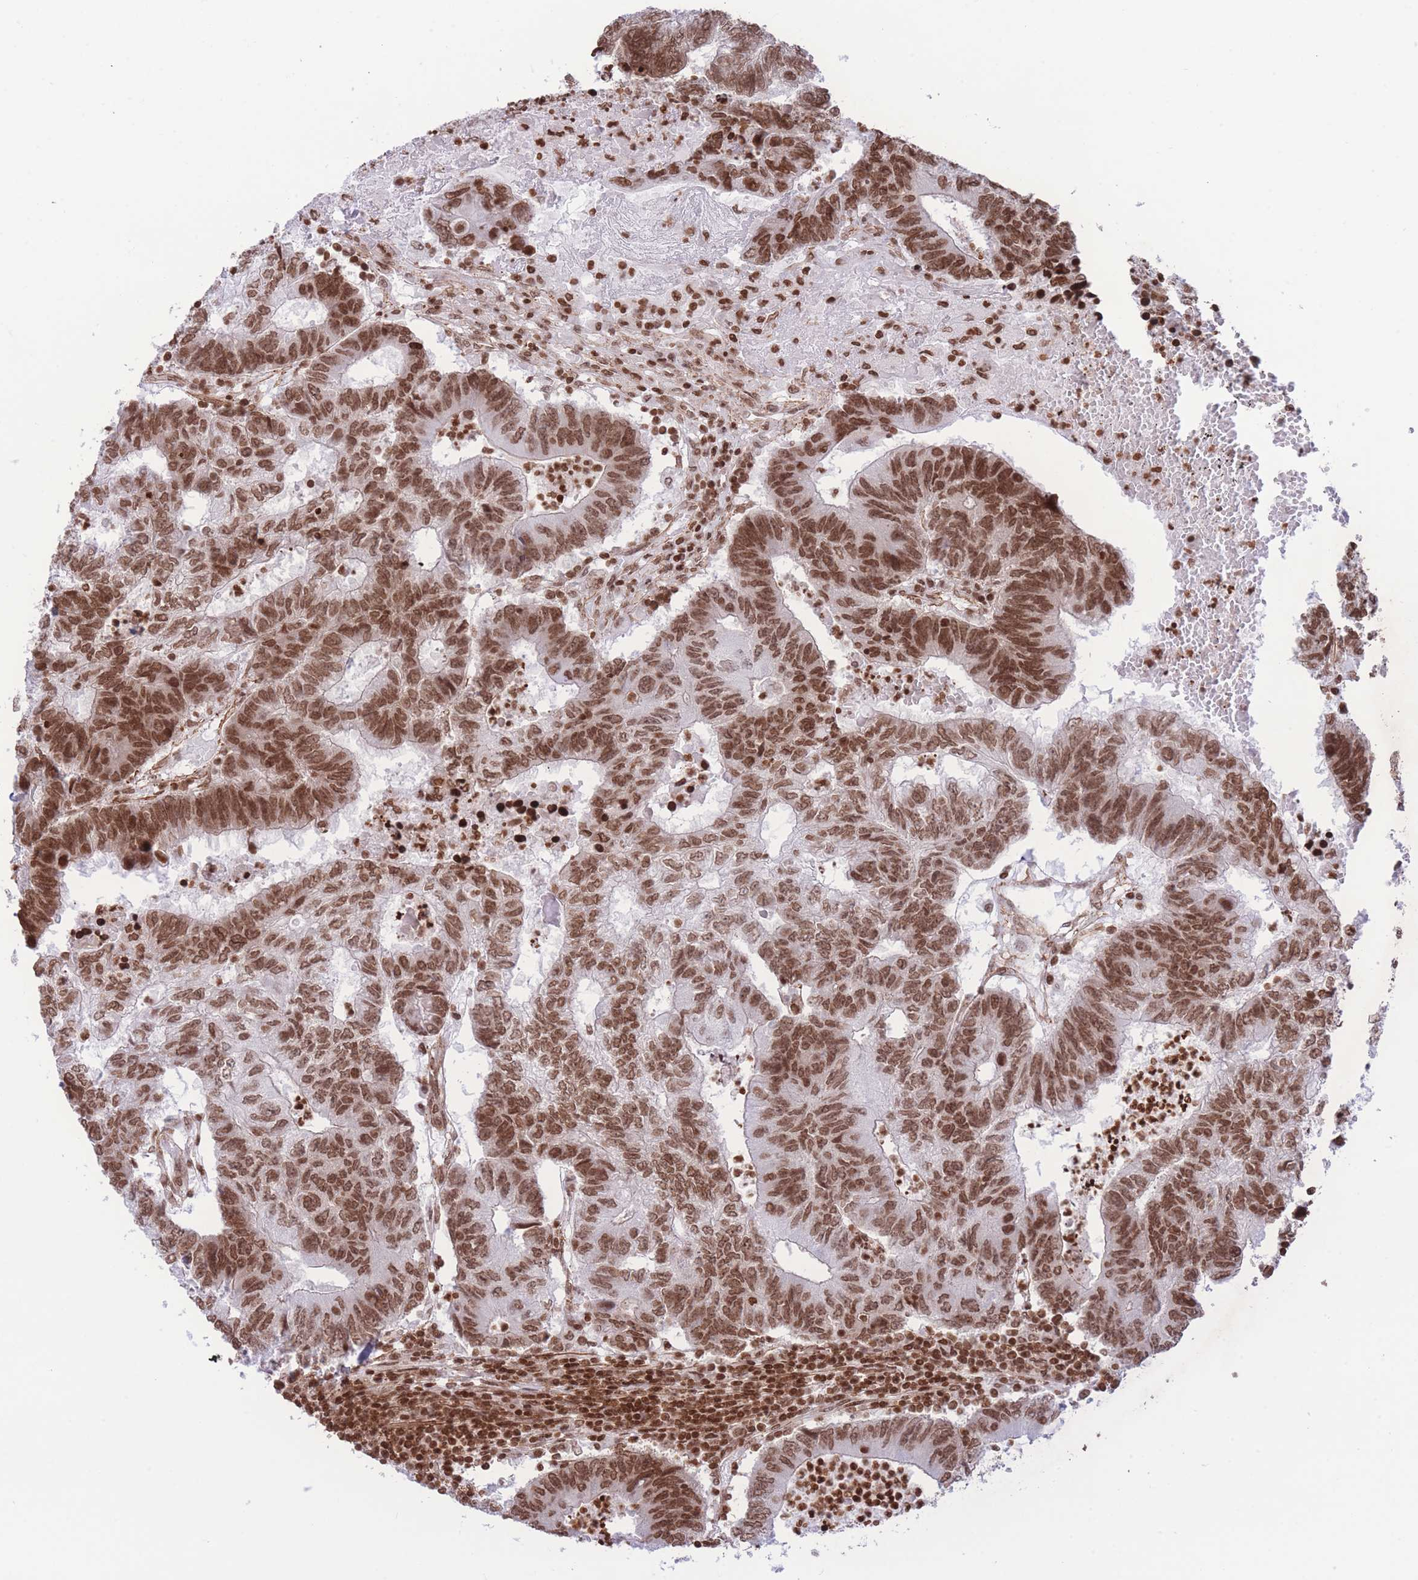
{"staining": {"intensity": "moderate", "quantity": ">75%", "location": "nuclear"}, "tissue": "colorectal cancer", "cell_type": "Tumor cells", "image_type": "cancer", "snomed": [{"axis": "morphology", "description": "Adenocarcinoma, NOS"}, {"axis": "topography", "description": "Colon"}], "caption": "Adenocarcinoma (colorectal) stained for a protein (brown) exhibits moderate nuclear positive positivity in approximately >75% of tumor cells.", "gene": "H2BC11", "patient": {"sex": "female", "age": 48}}